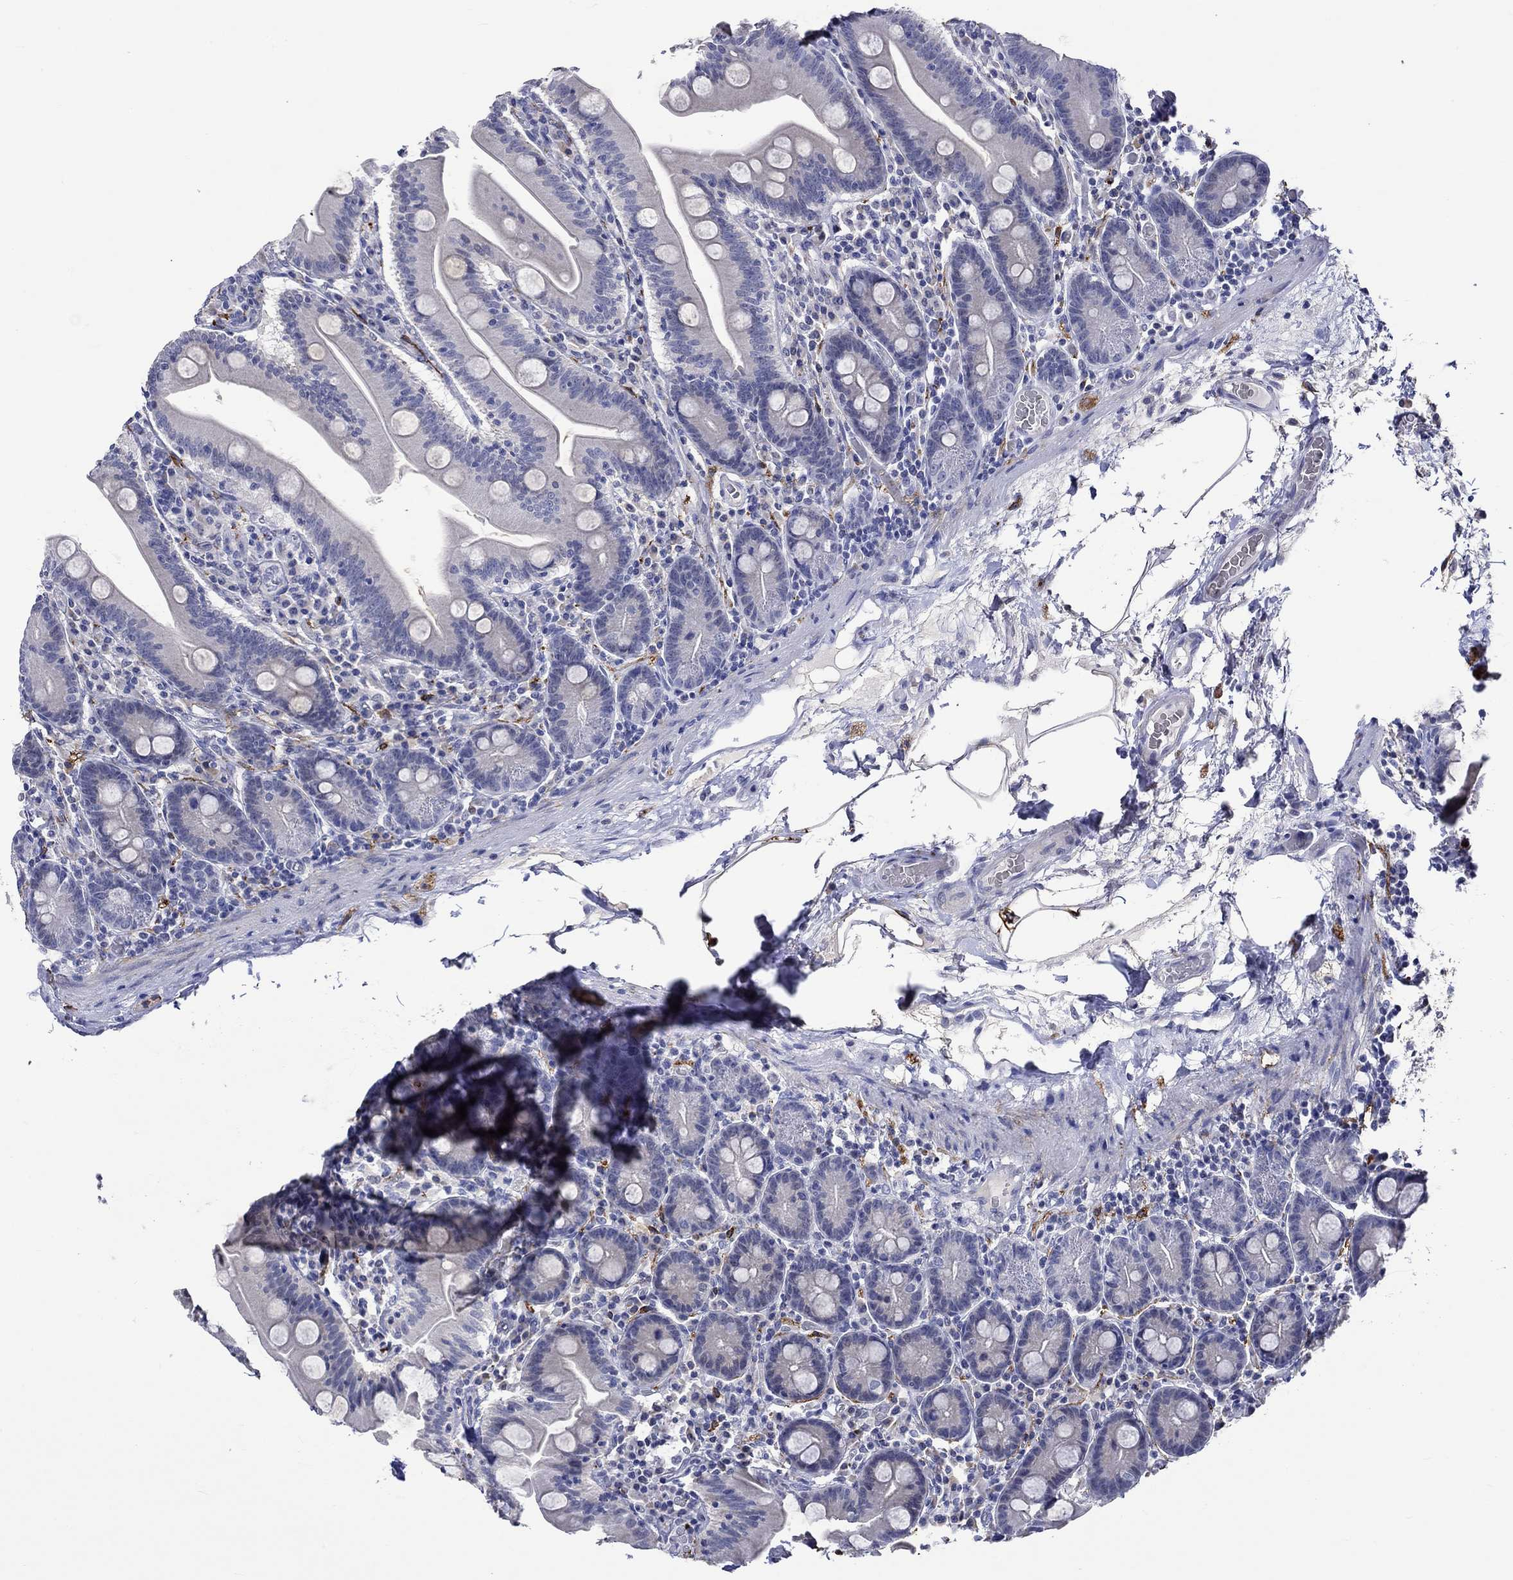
{"staining": {"intensity": "negative", "quantity": "none", "location": "none"}, "tissue": "small intestine", "cell_type": "Glandular cells", "image_type": "normal", "snomed": [{"axis": "morphology", "description": "Normal tissue, NOS"}, {"axis": "topography", "description": "Small intestine"}], "caption": "Glandular cells are negative for protein expression in unremarkable human small intestine.", "gene": "CRYAB", "patient": {"sex": "male", "age": 37}}